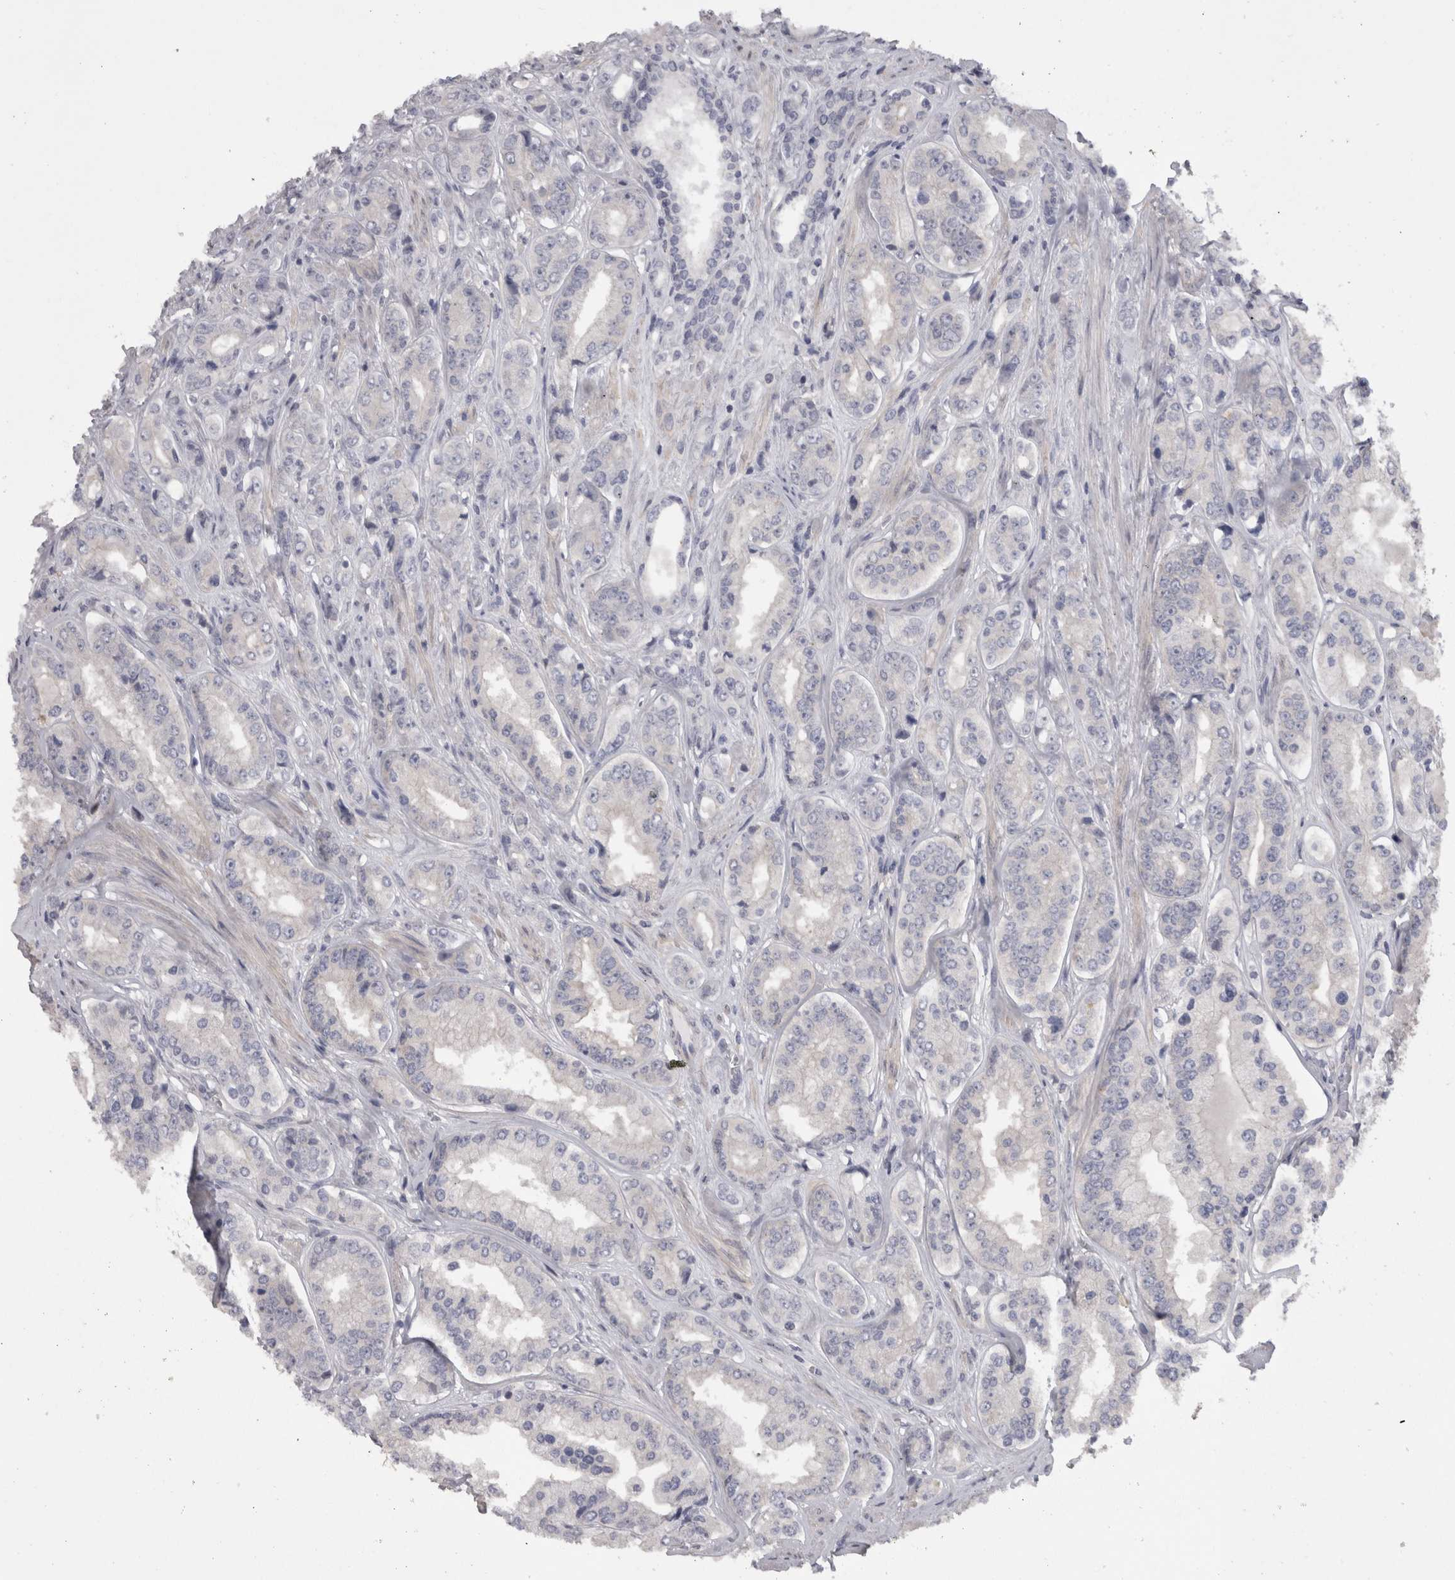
{"staining": {"intensity": "negative", "quantity": "none", "location": "none"}, "tissue": "prostate cancer", "cell_type": "Tumor cells", "image_type": "cancer", "snomed": [{"axis": "morphology", "description": "Adenocarcinoma, High grade"}, {"axis": "topography", "description": "Prostate"}], "caption": "High power microscopy histopathology image of an immunohistochemistry histopathology image of prostate adenocarcinoma (high-grade), revealing no significant staining in tumor cells.", "gene": "CAMK2D", "patient": {"sex": "male", "age": 61}}